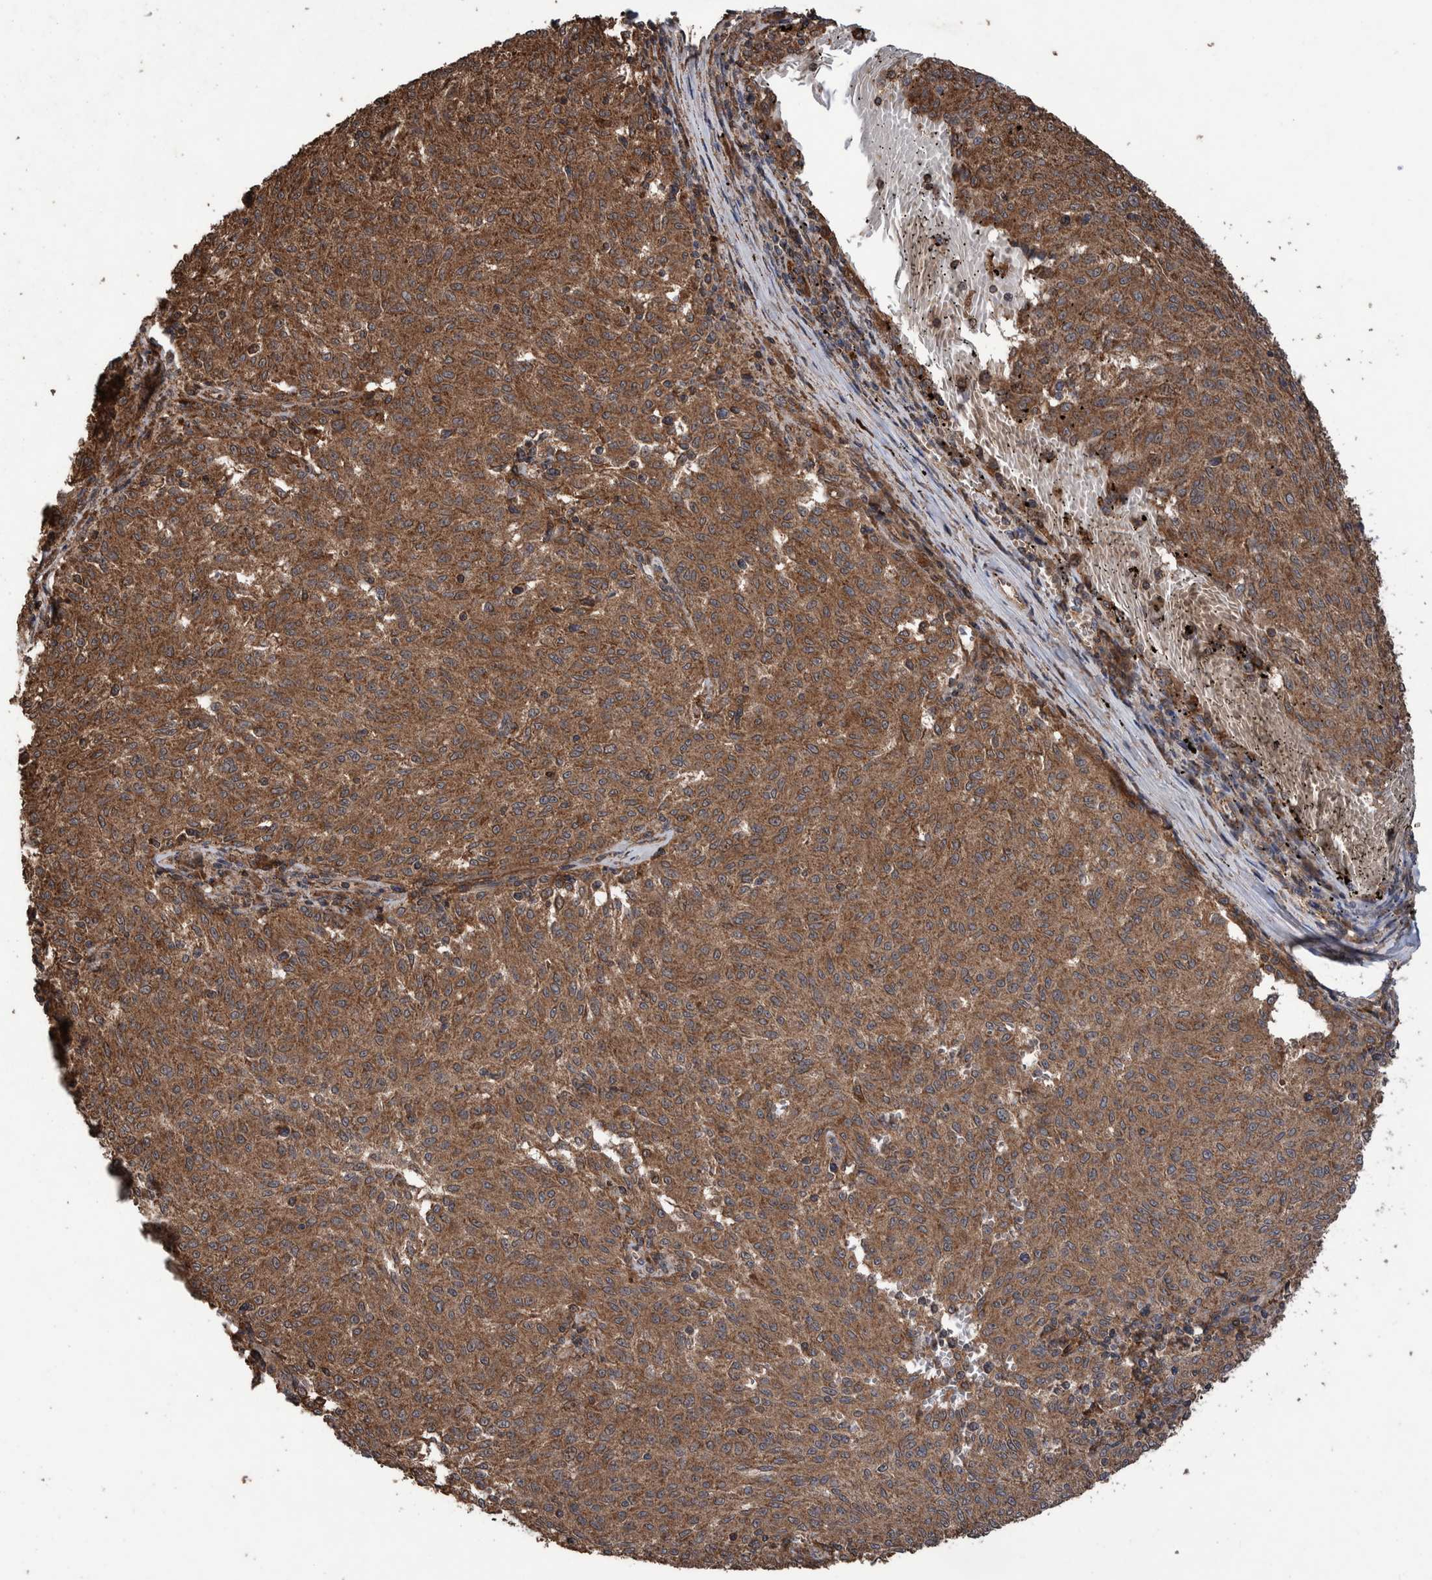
{"staining": {"intensity": "strong", "quantity": ">75%", "location": "cytoplasmic/membranous"}, "tissue": "melanoma", "cell_type": "Tumor cells", "image_type": "cancer", "snomed": [{"axis": "morphology", "description": "Malignant melanoma, NOS"}, {"axis": "topography", "description": "Skin"}], "caption": "IHC of malignant melanoma displays high levels of strong cytoplasmic/membranous positivity in about >75% of tumor cells.", "gene": "TRIM16", "patient": {"sex": "female", "age": 72}}